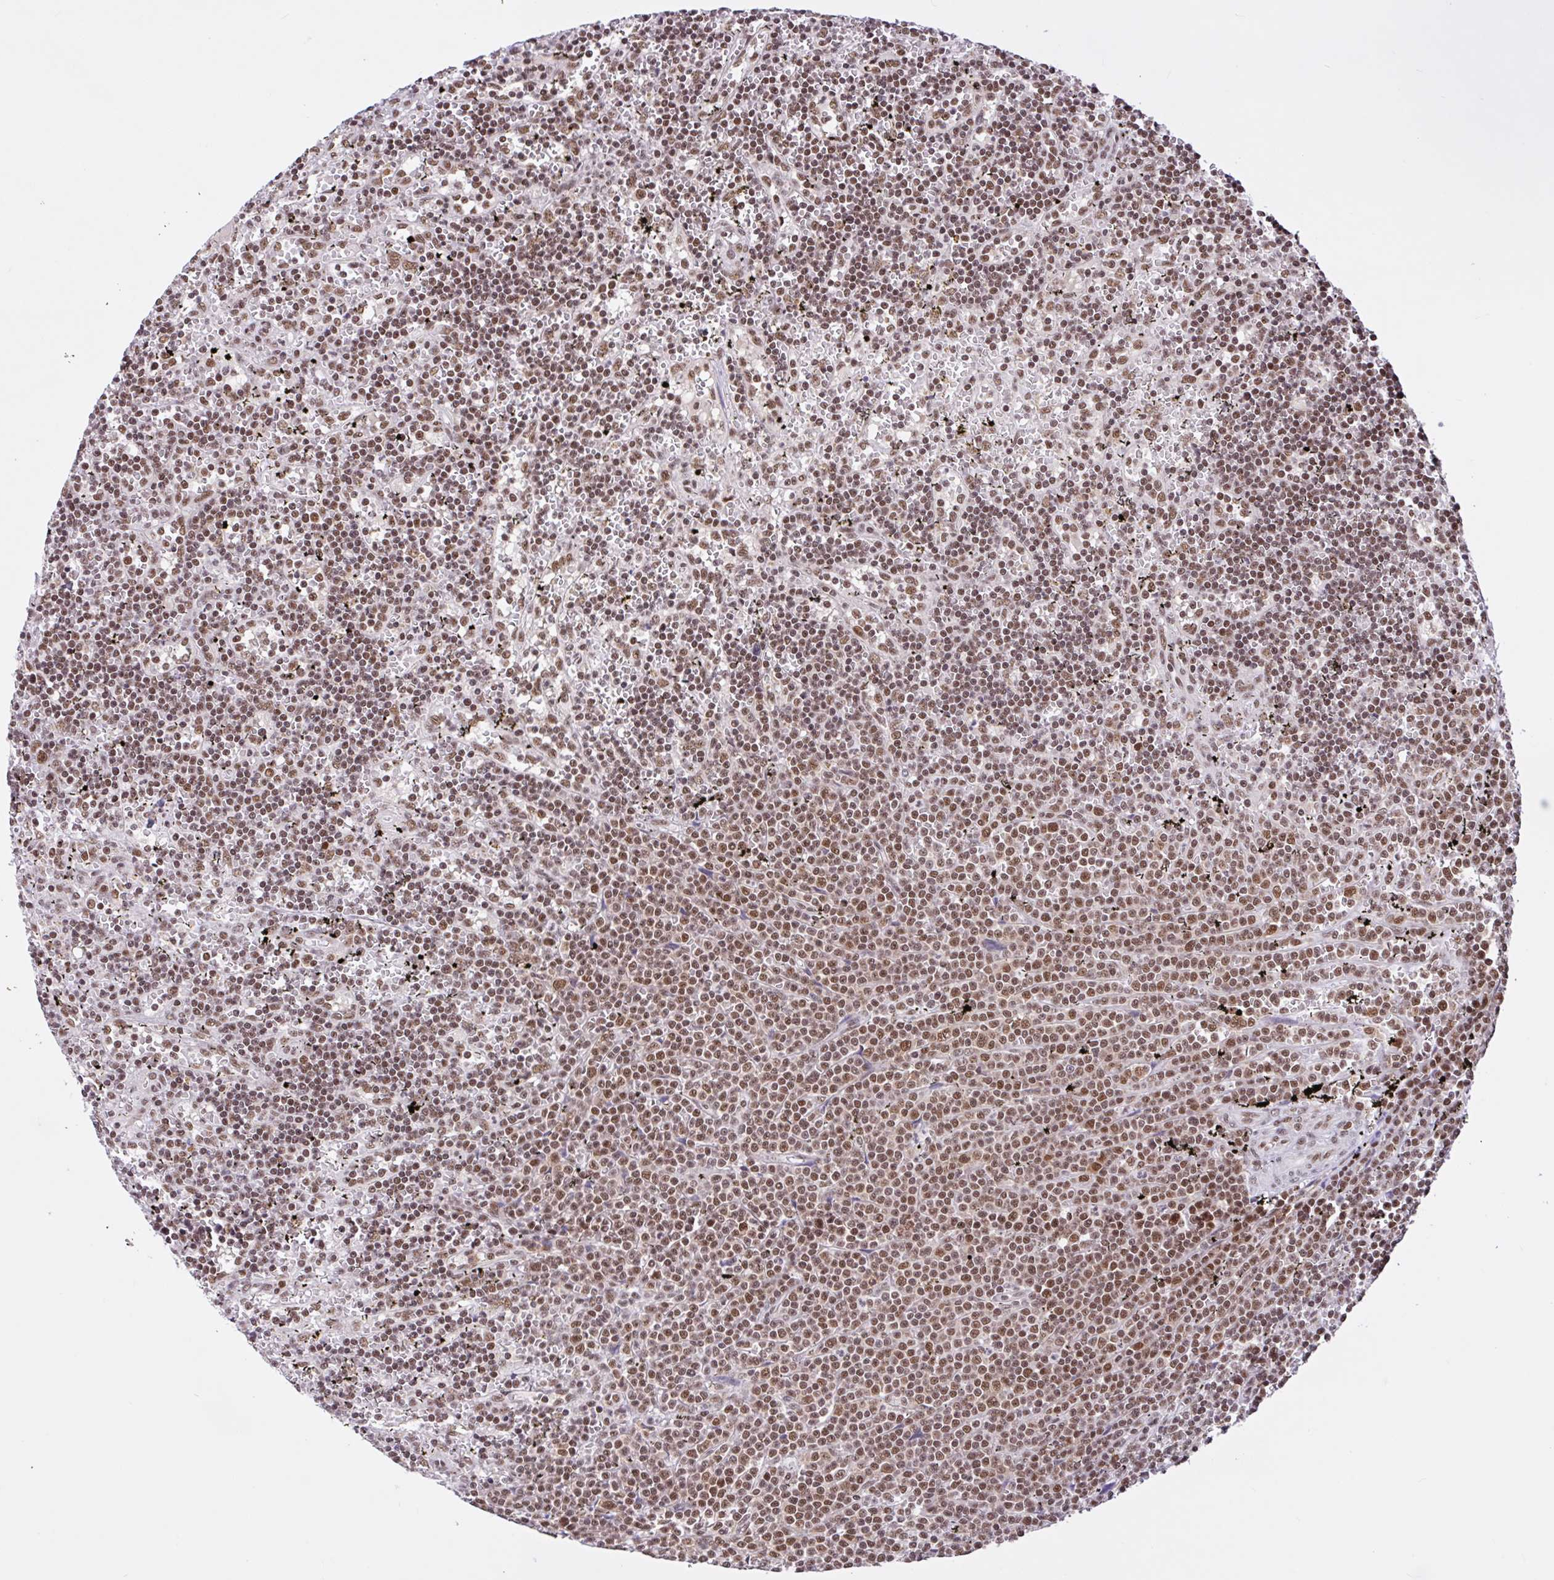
{"staining": {"intensity": "moderate", "quantity": ">75%", "location": "nuclear"}, "tissue": "lymphoma", "cell_type": "Tumor cells", "image_type": "cancer", "snomed": [{"axis": "morphology", "description": "Malignant lymphoma, non-Hodgkin's type, Low grade"}, {"axis": "topography", "description": "Spleen"}], "caption": "The photomicrograph demonstrates staining of lymphoma, revealing moderate nuclear protein expression (brown color) within tumor cells. The protein of interest is shown in brown color, while the nuclei are stained blue.", "gene": "CCDC12", "patient": {"sex": "male", "age": 60}}